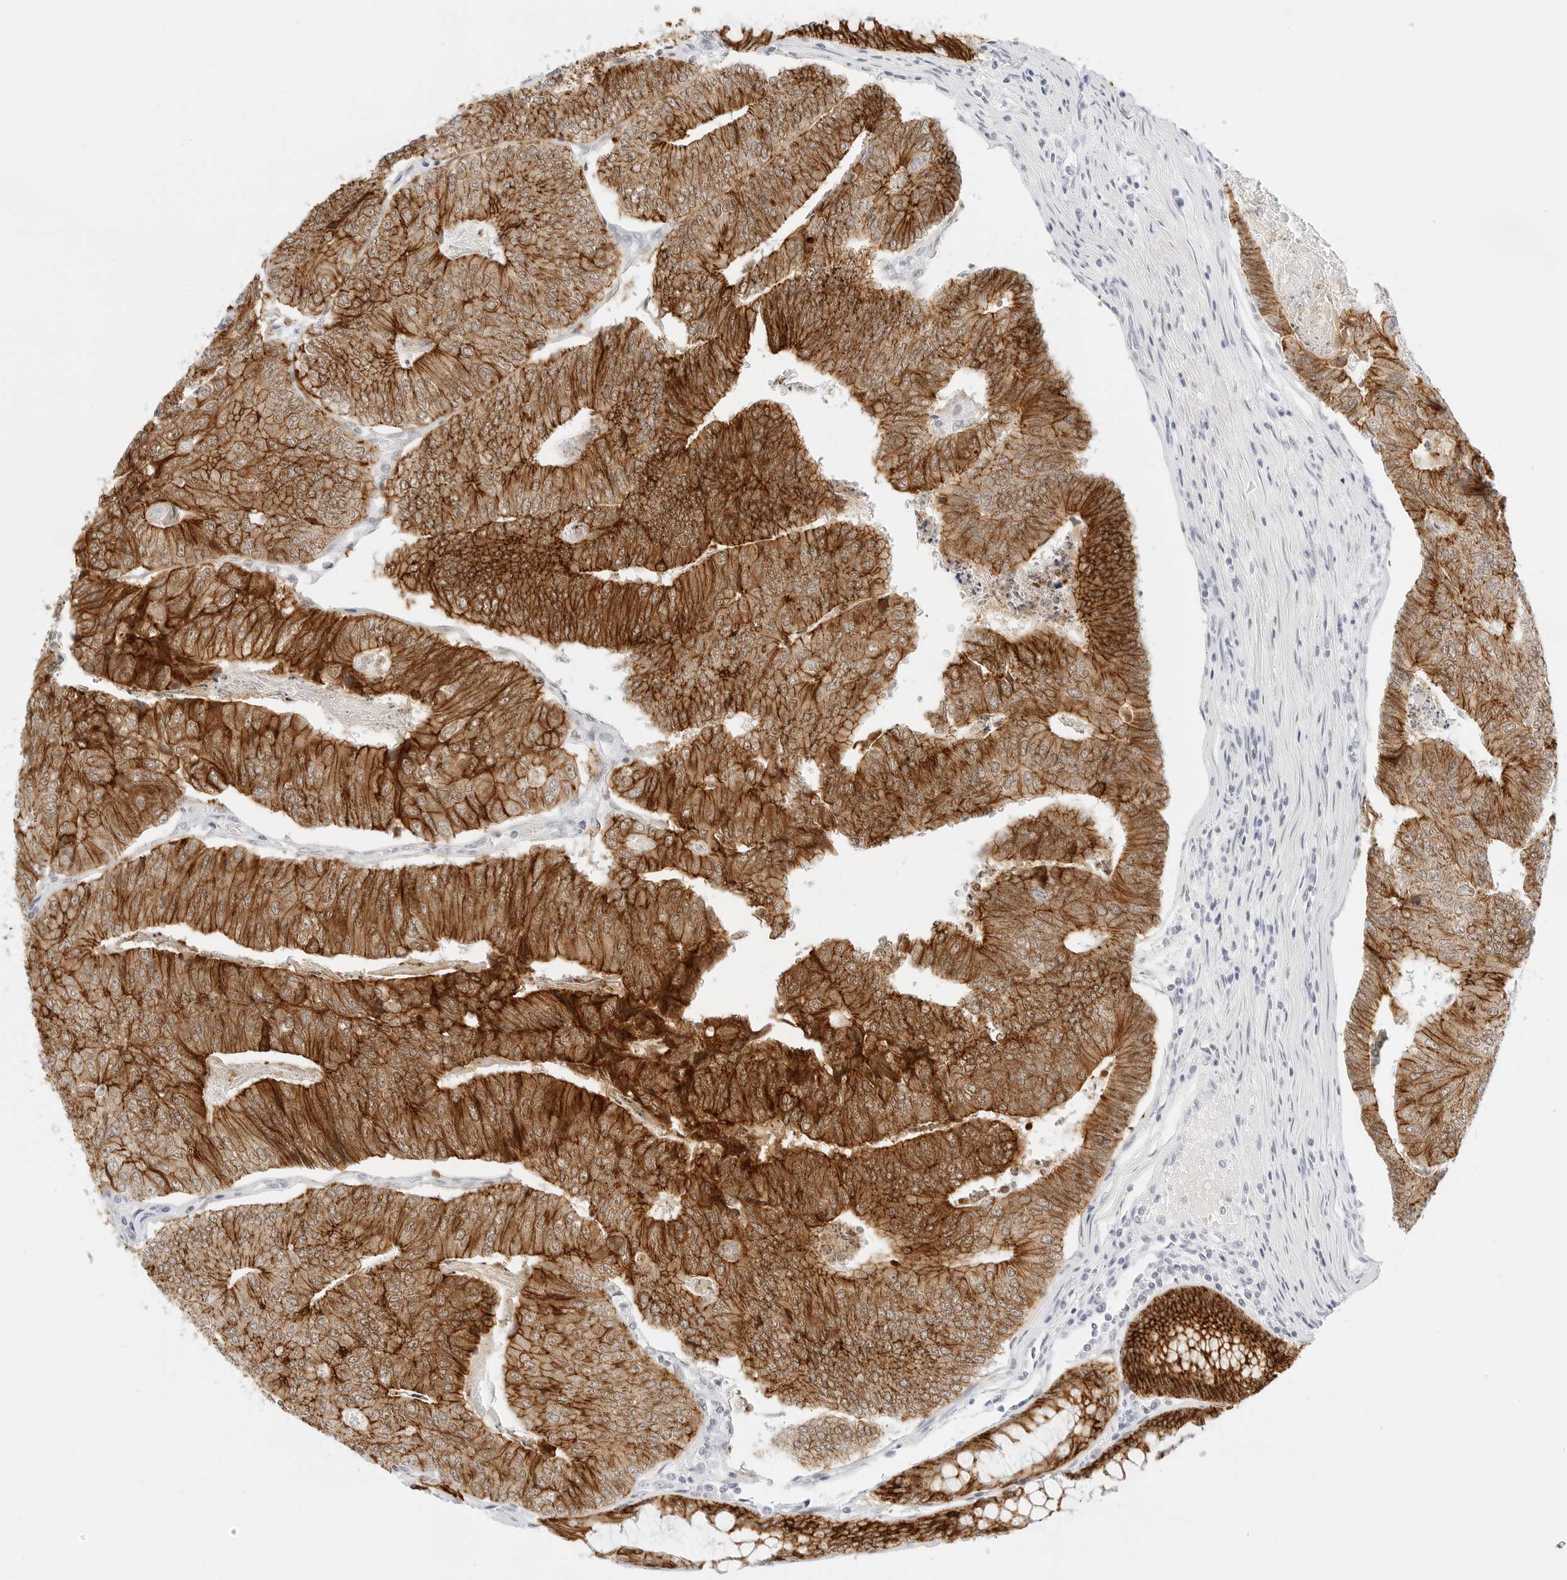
{"staining": {"intensity": "strong", "quantity": ">75%", "location": "cytoplasmic/membranous"}, "tissue": "colorectal cancer", "cell_type": "Tumor cells", "image_type": "cancer", "snomed": [{"axis": "morphology", "description": "Adenocarcinoma, NOS"}, {"axis": "topography", "description": "Colon"}], "caption": "Immunohistochemistry (DAB (3,3'-diaminobenzidine)) staining of colorectal cancer (adenocarcinoma) shows strong cytoplasmic/membranous protein staining in approximately >75% of tumor cells.", "gene": "CDH1", "patient": {"sex": "female", "age": 67}}